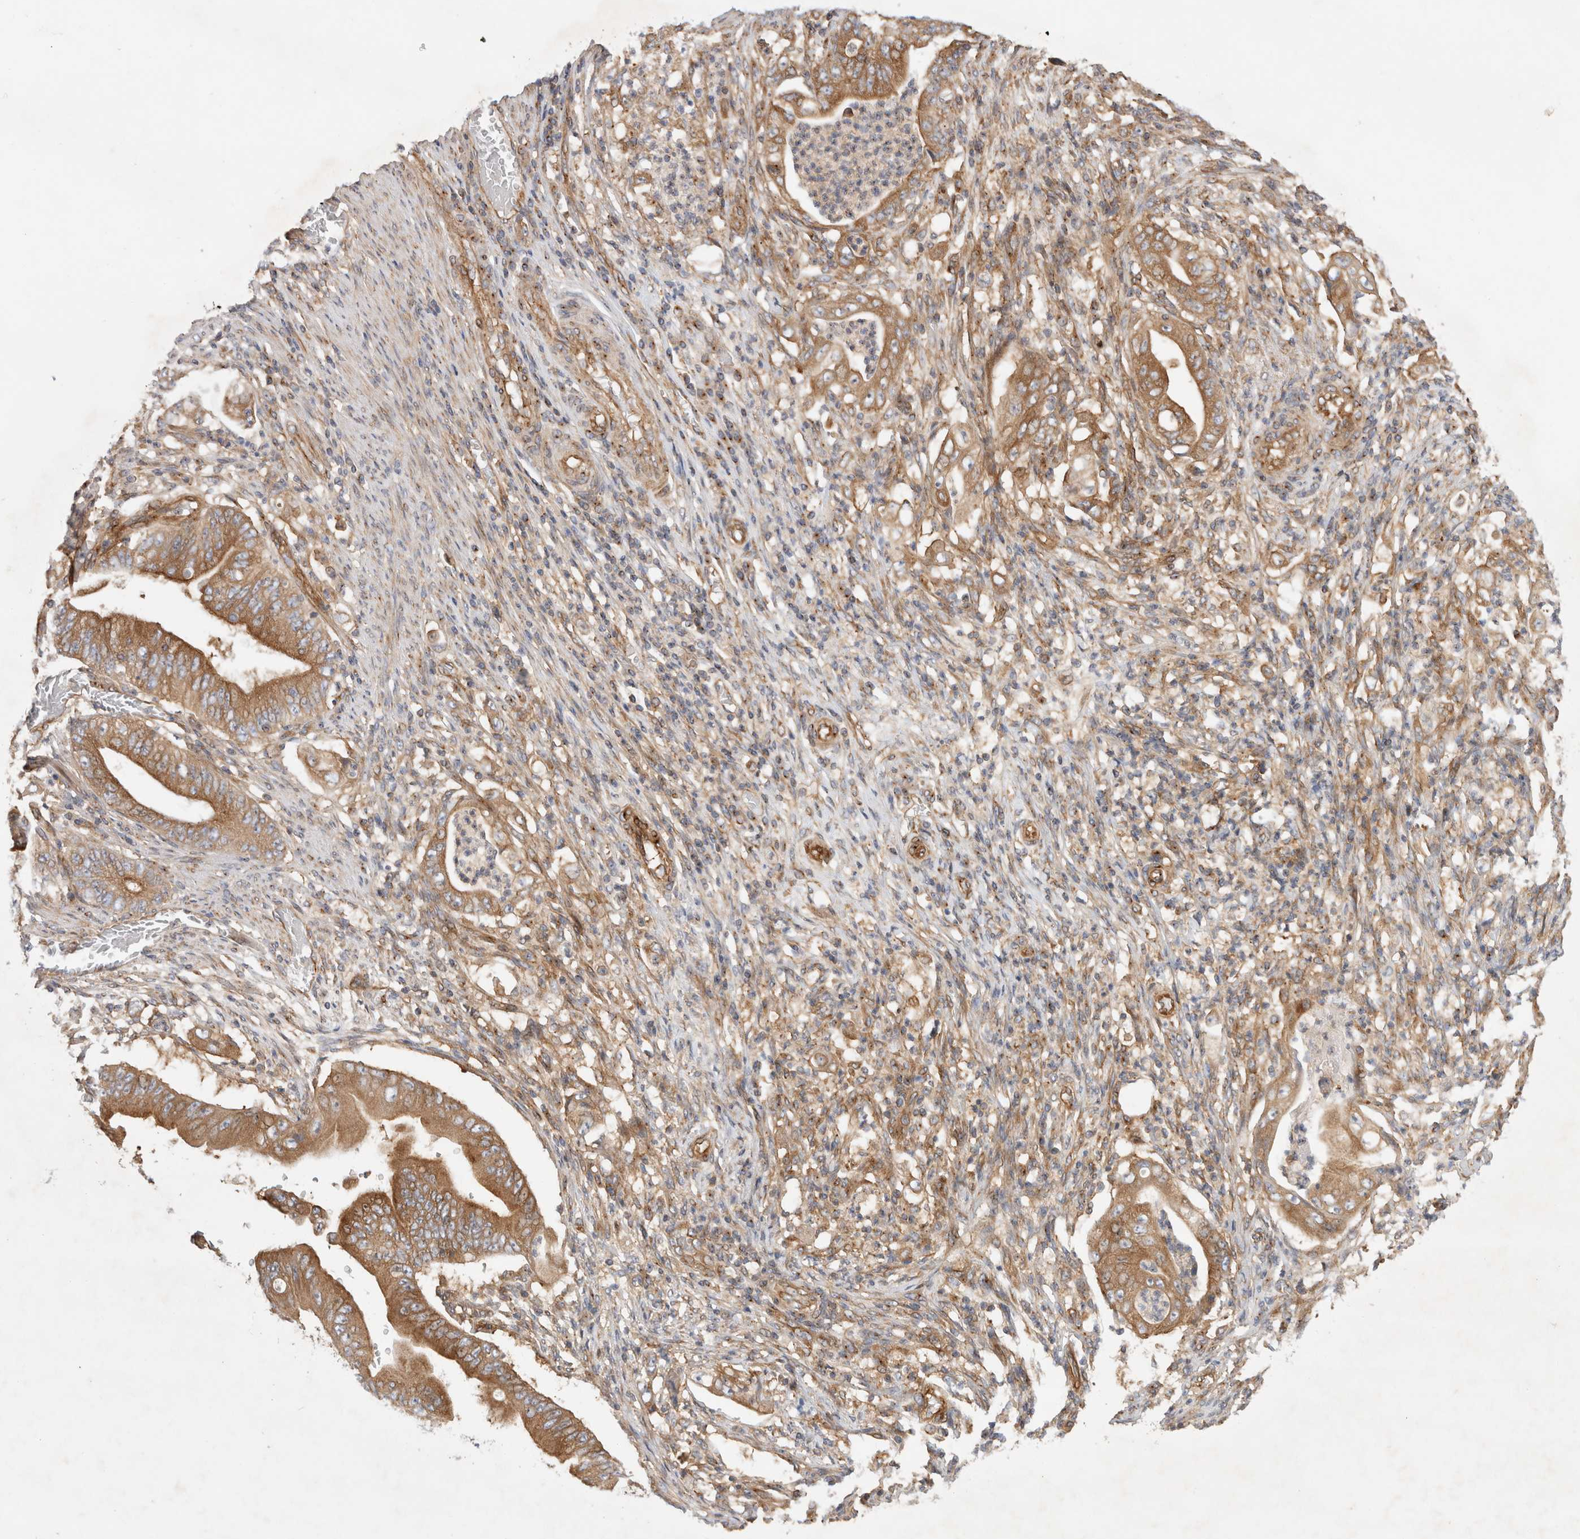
{"staining": {"intensity": "moderate", "quantity": ">75%", "location": "cytoplasmic/membranous"}, "tissue": "stomach cancer", "cell_type": "Tumor cells", "image_type": "cancer", "snomed": [{"axis": "morphology", "description": "Adenocarcinoma, NOS"}, {"axis": "topography", "description": "Stomach"}], "caption": "Adenocarcinoma (stomach) stained with DAB immunohistochemistry (IHC) reveals medium levels of moderate cytoplasmic/membranous positivity in approximately >75% of tumor cells.", "gene": "GPR150", "patient": {"sex": "female", "age": 73}}